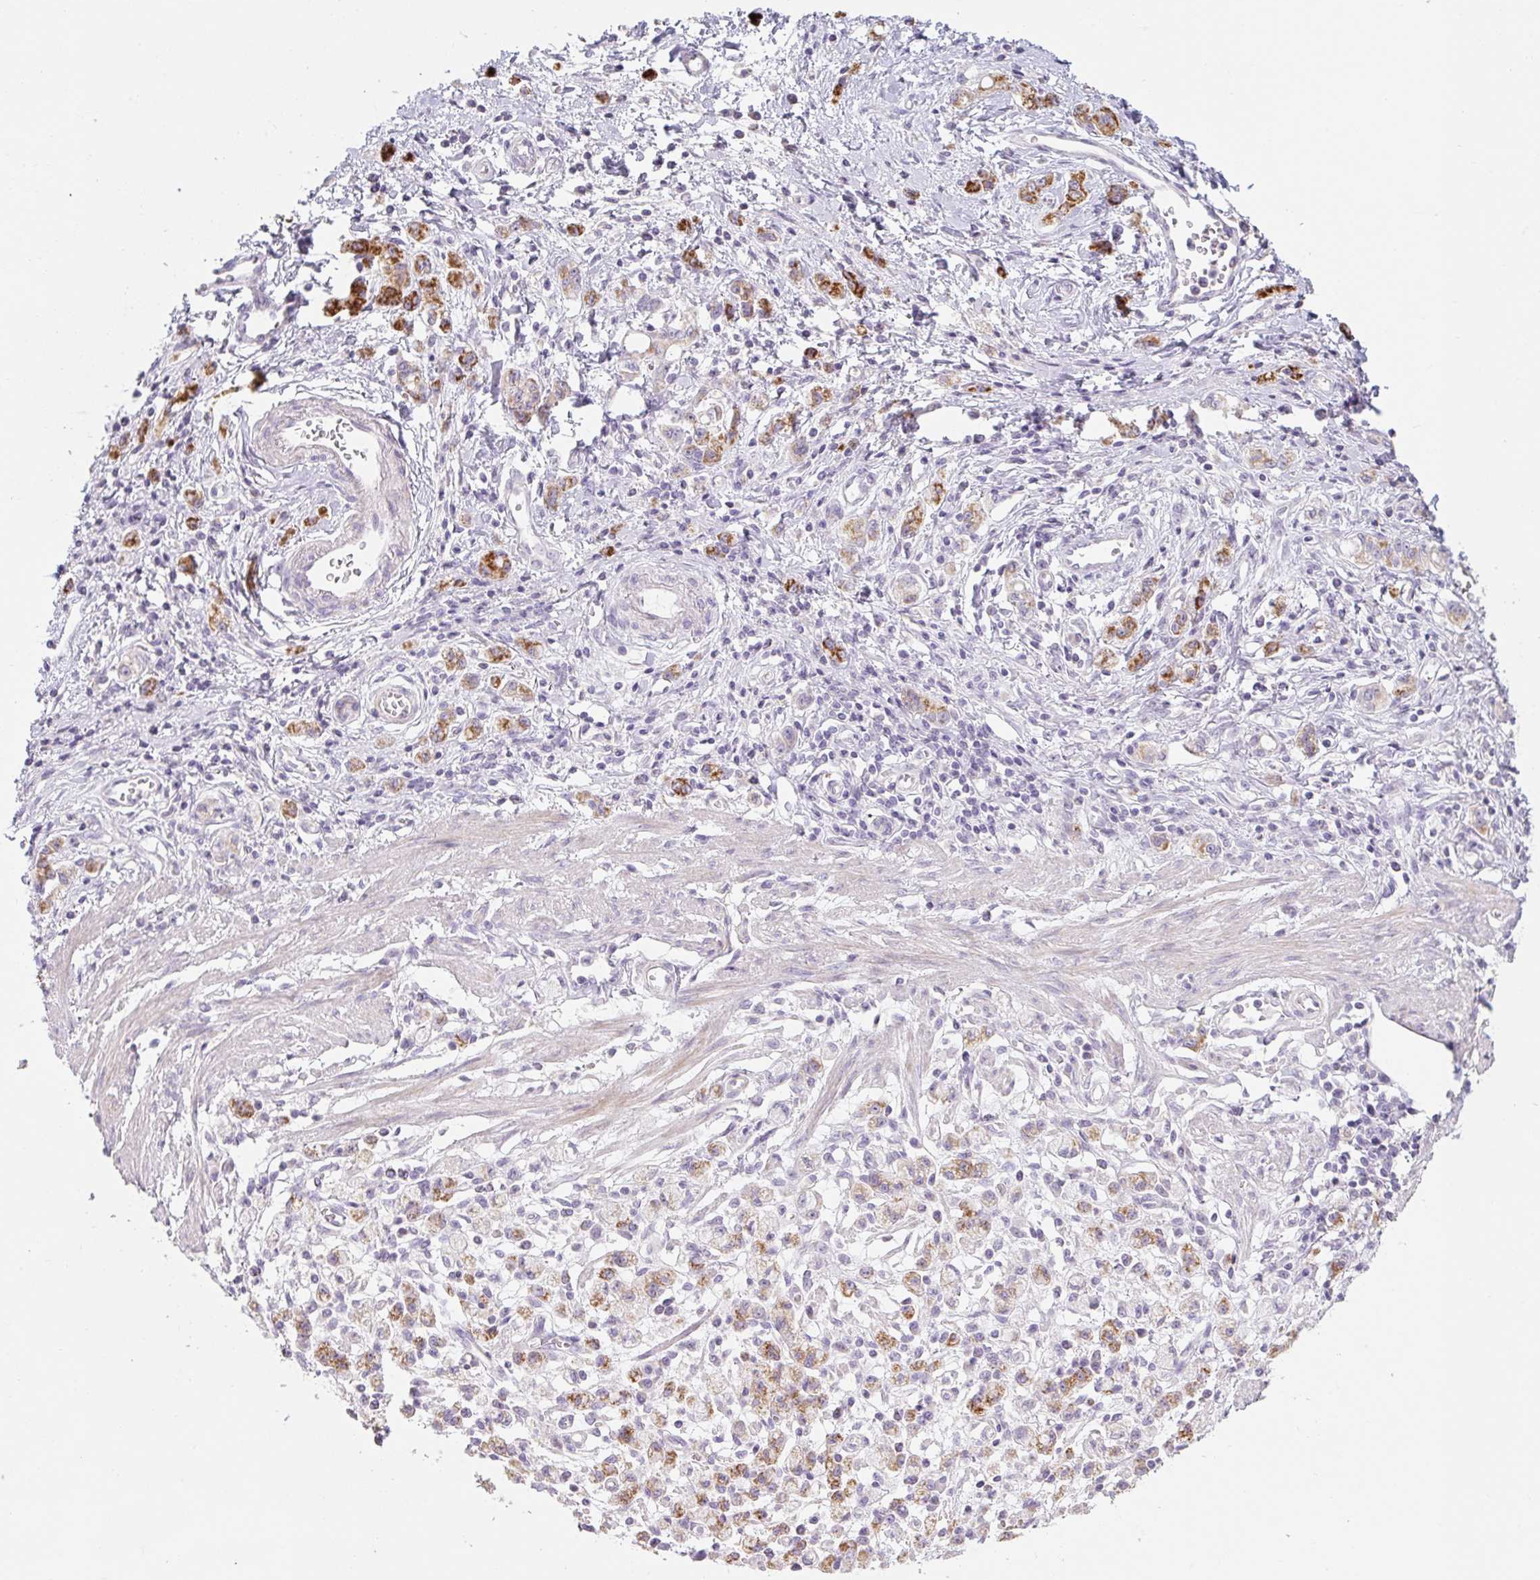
{"staining": {"intensity": "strong", "quantity": ">75%", "location": "cytoplasmic/membranous"}, "tissue": "stomach cancer", "cell_type": "Tumor cells", "image_type": "cancer", "snomed": [{"axis": "morphology", "description": "Adenocarcinoma, NOS"}, {"axis": "topography", "description": "Stomach"}], "caption": "A high amount of strong cytoplasmic/membranous staining is identified in approximately >75% of tumor cells in stomach adenocarcinoma tissue.", "gene": "ZNF552", "patient": {"sex": "male", "age": 77}}